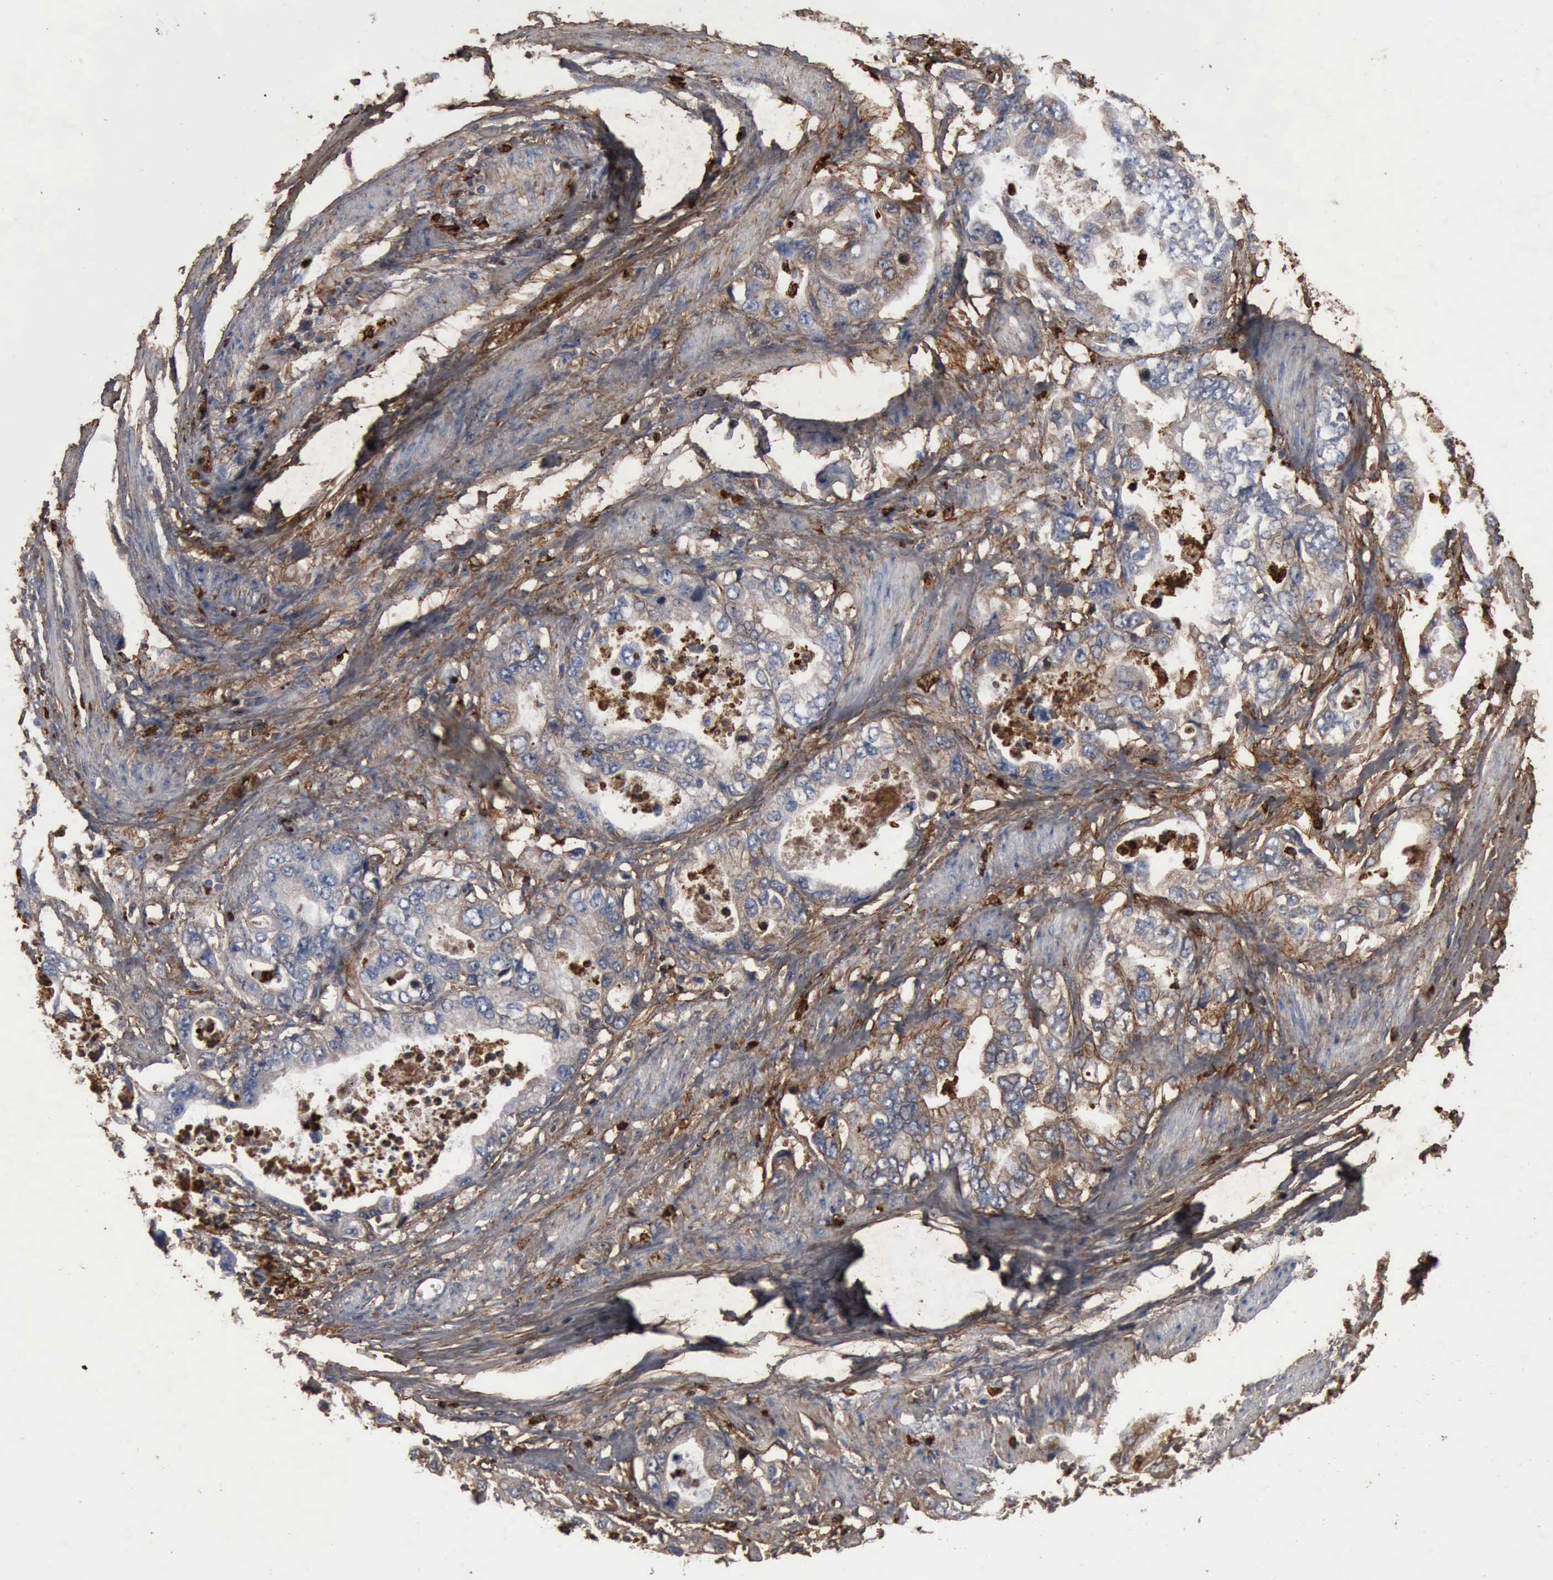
{"staining": {"intensity": "moderate", "quantity": "25%-75%", "location": "cytoplasmic/membranous"}, "tissue": "stomach cancer", "cell_type": "Tumor cells", "image_type": "cancer", "snomed": [{"axis": "morphology", "description": "Adenocarcinoma, NOS"}, {"axis": "topography", "description": "Pancreas"}, {"axis": "topography", "description": "Stomach, upper"}], "caption": "Stomach cancer tissue shows moderate cytoplasmic/membranous expression in approximately 25%-75% of tumor cells, visualized by immunohistochemistry.", "gene": "FN1", "patient": {"sex": "male", "age": 77}}